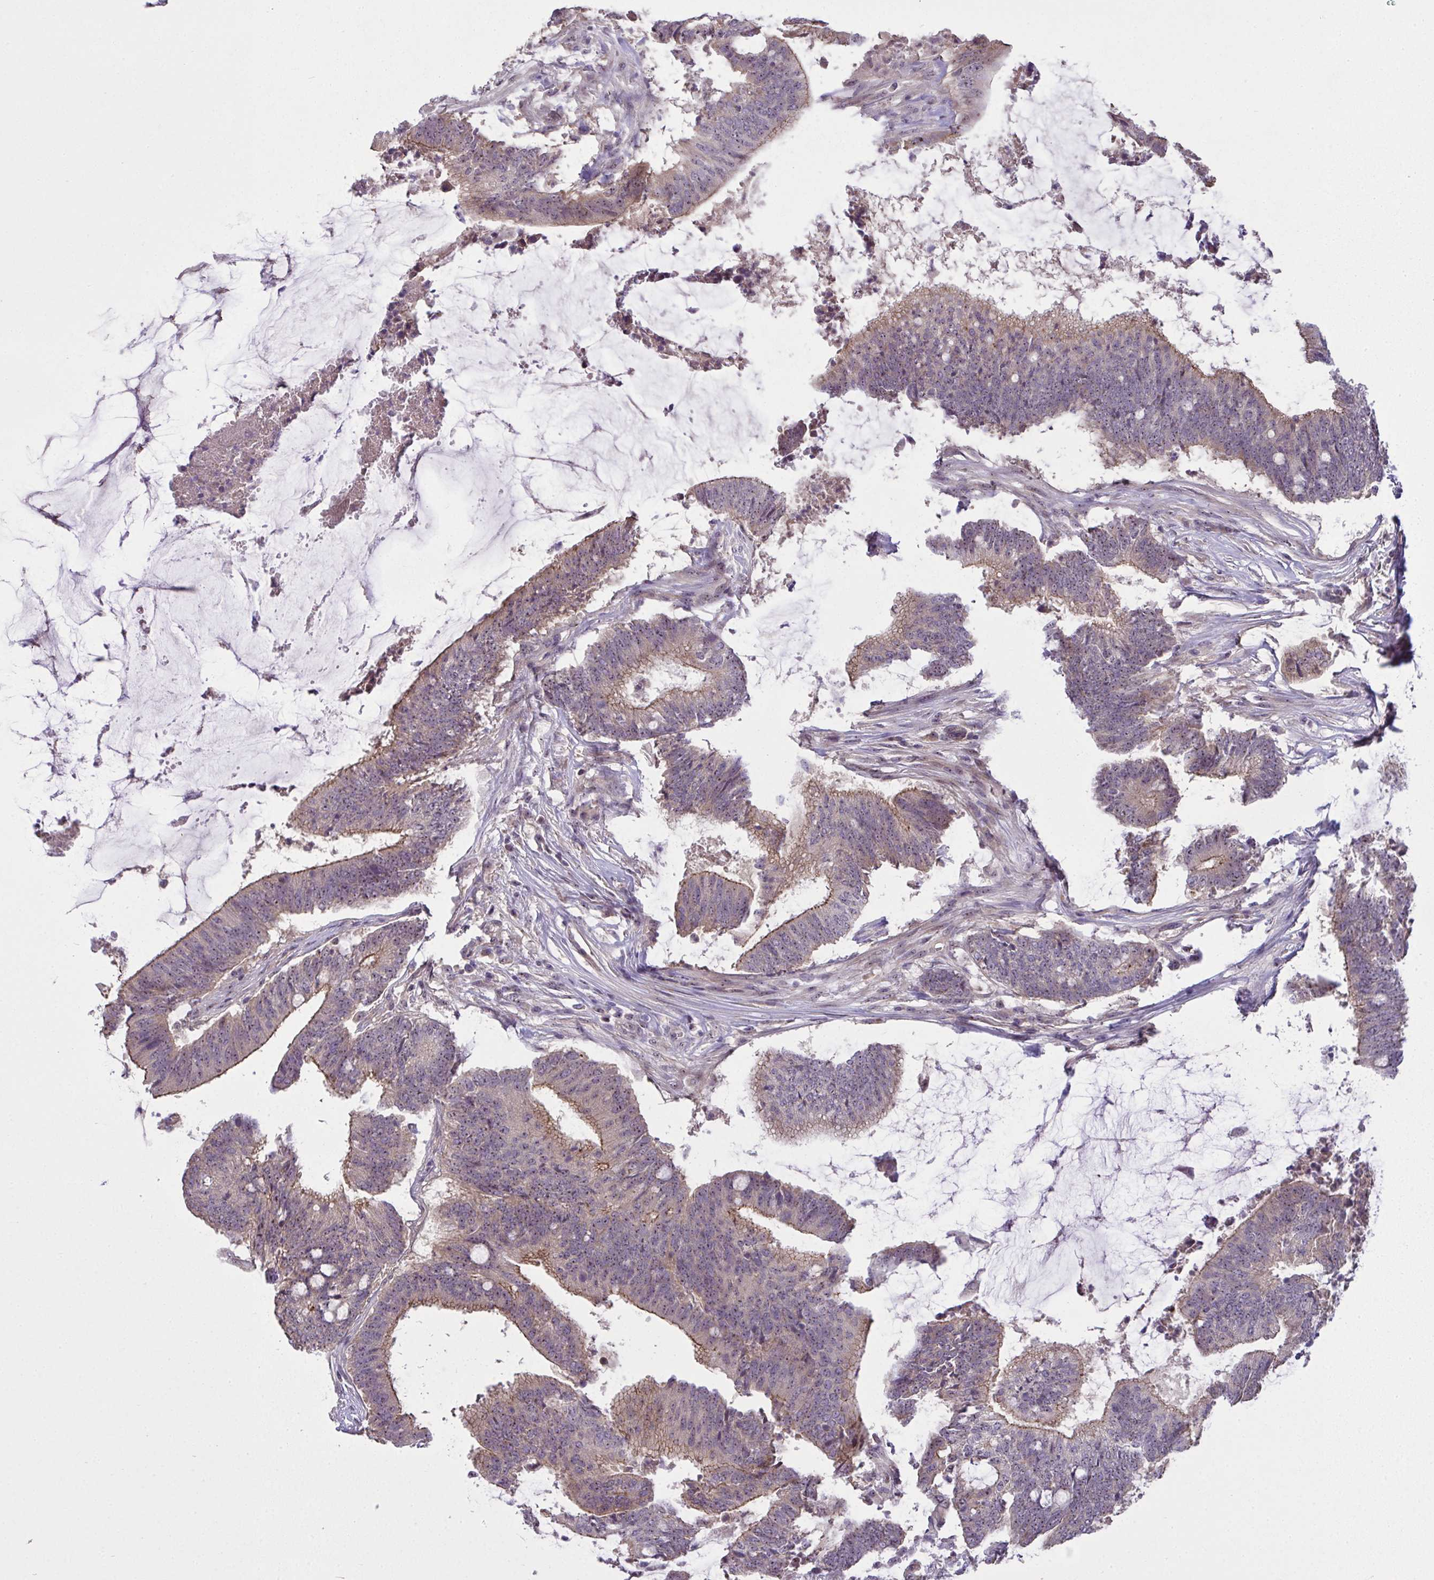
{"staining": {"intensity": "moderate", "quantity": "25%-75%", "location": "cytoplasmic/membranous,nuclear"}, "tissue": "colorectal cancer", "cell_type": "Tumor cells", "image_type": "cancer", "snomed": [{"axis": "morphology", "description": "Adenocarcinoma, NOS"}, {"axis": "topography", "description": "Colon"}], "caption": "This is an image of IHC staining of colorectal adenocarcinoma, which shows moderate staining in the cytoplasmic/membranous and nuclear of tumor cells.", "gene": "NT5C1A", "patient": {"sex": "female", "age": 43}}